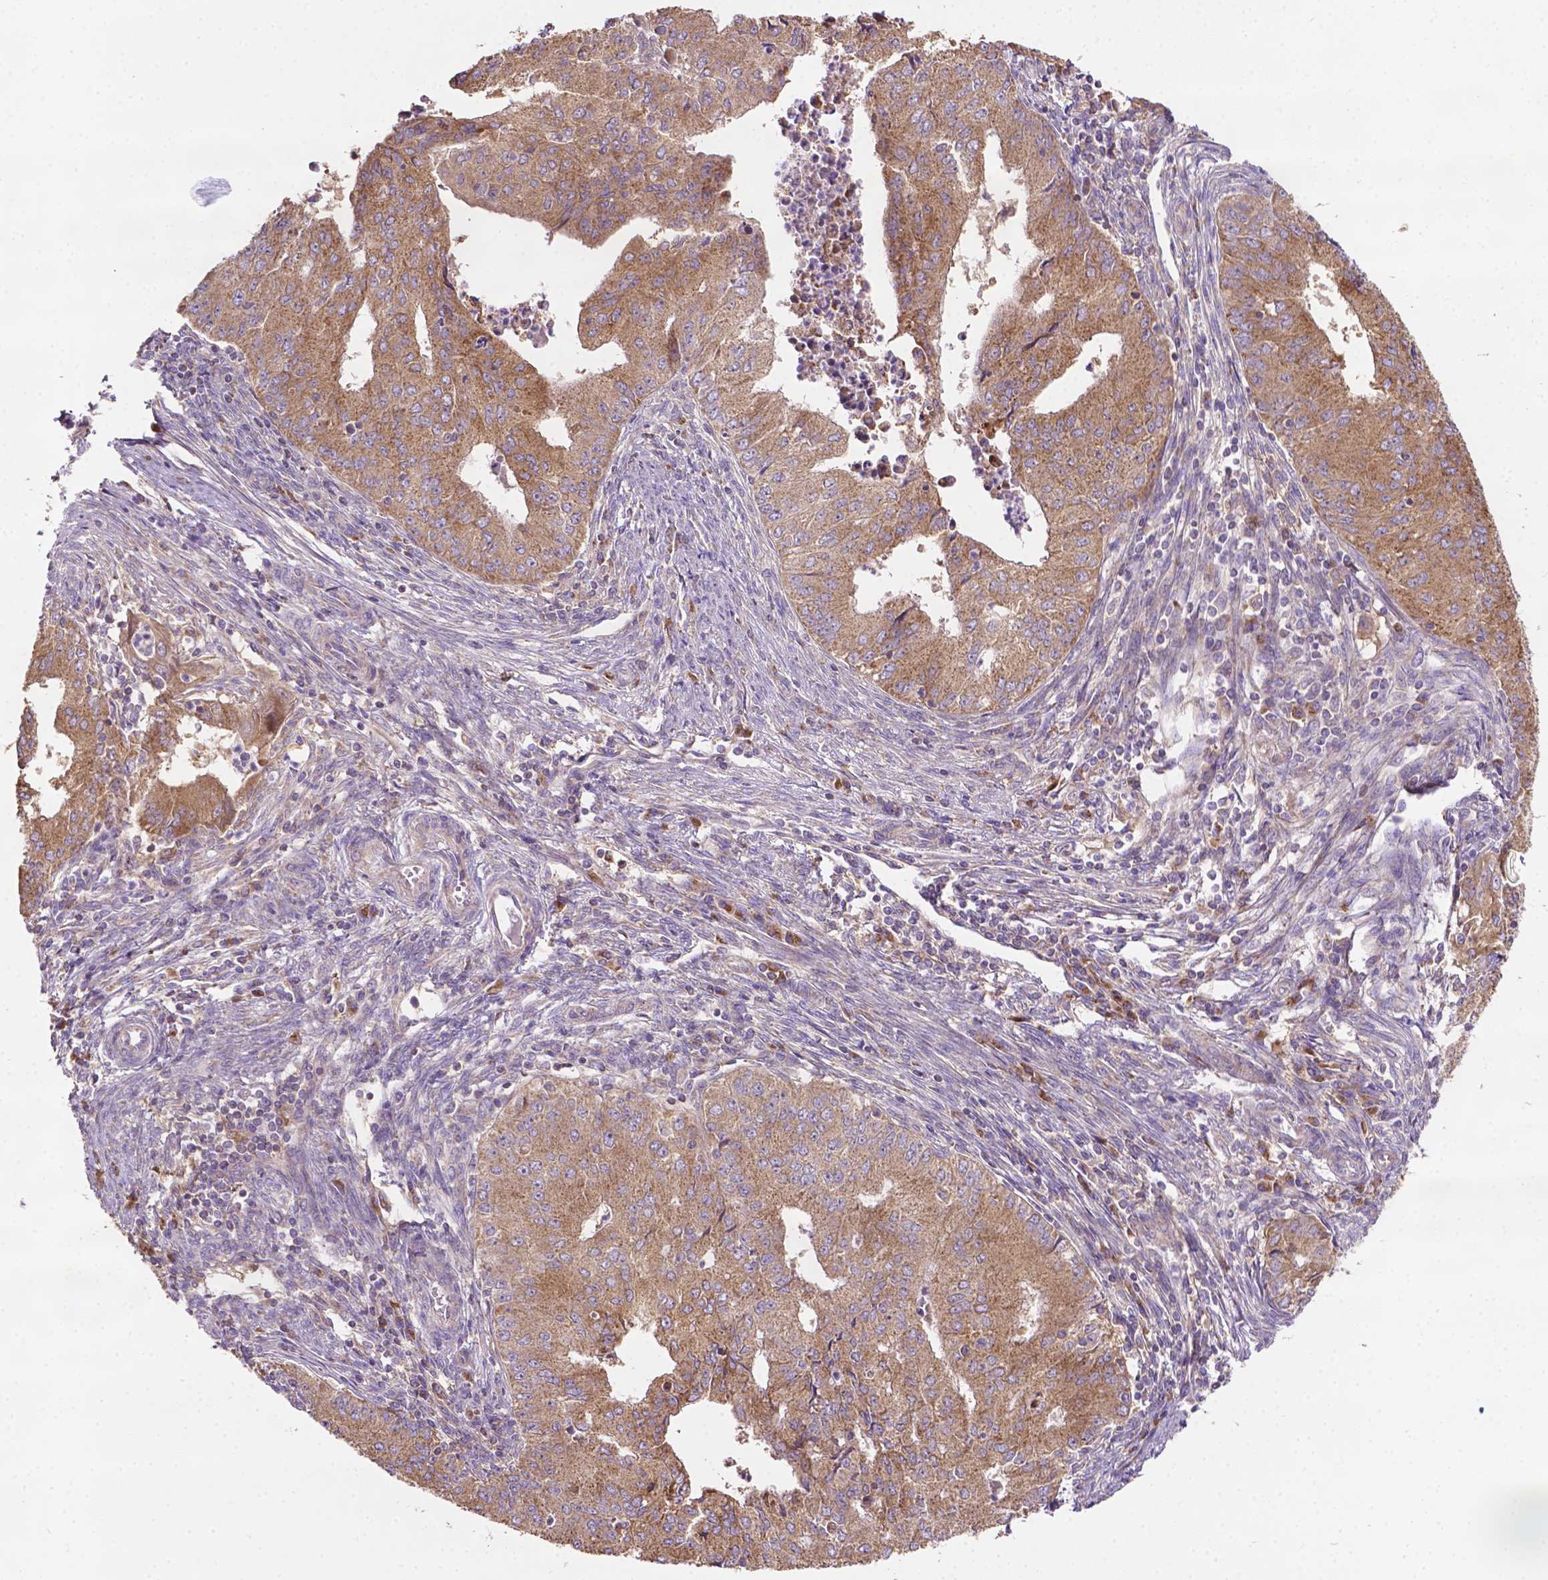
{"staining": {"intensity": "moderate", "quantity": ">75%", "location": "cytoplasmic/membranous"}, "tissue": "endometrial cancer", "cell_type": "Tumor cells", "image_type": "cancer", "snomed": [{"axis": "morphology", "description": "Adenocarcinoma, NOS"}, {"axis": "topography", "description": "Endometrium"}], "caption": "Protein expression analysis of human endometrial cancer reveals moderate cytoplasmic/membranous positivity in approximately >75% of tumor cells.", "gene": "ILVBL", "patient": {"sex": "female", "age": 50}}